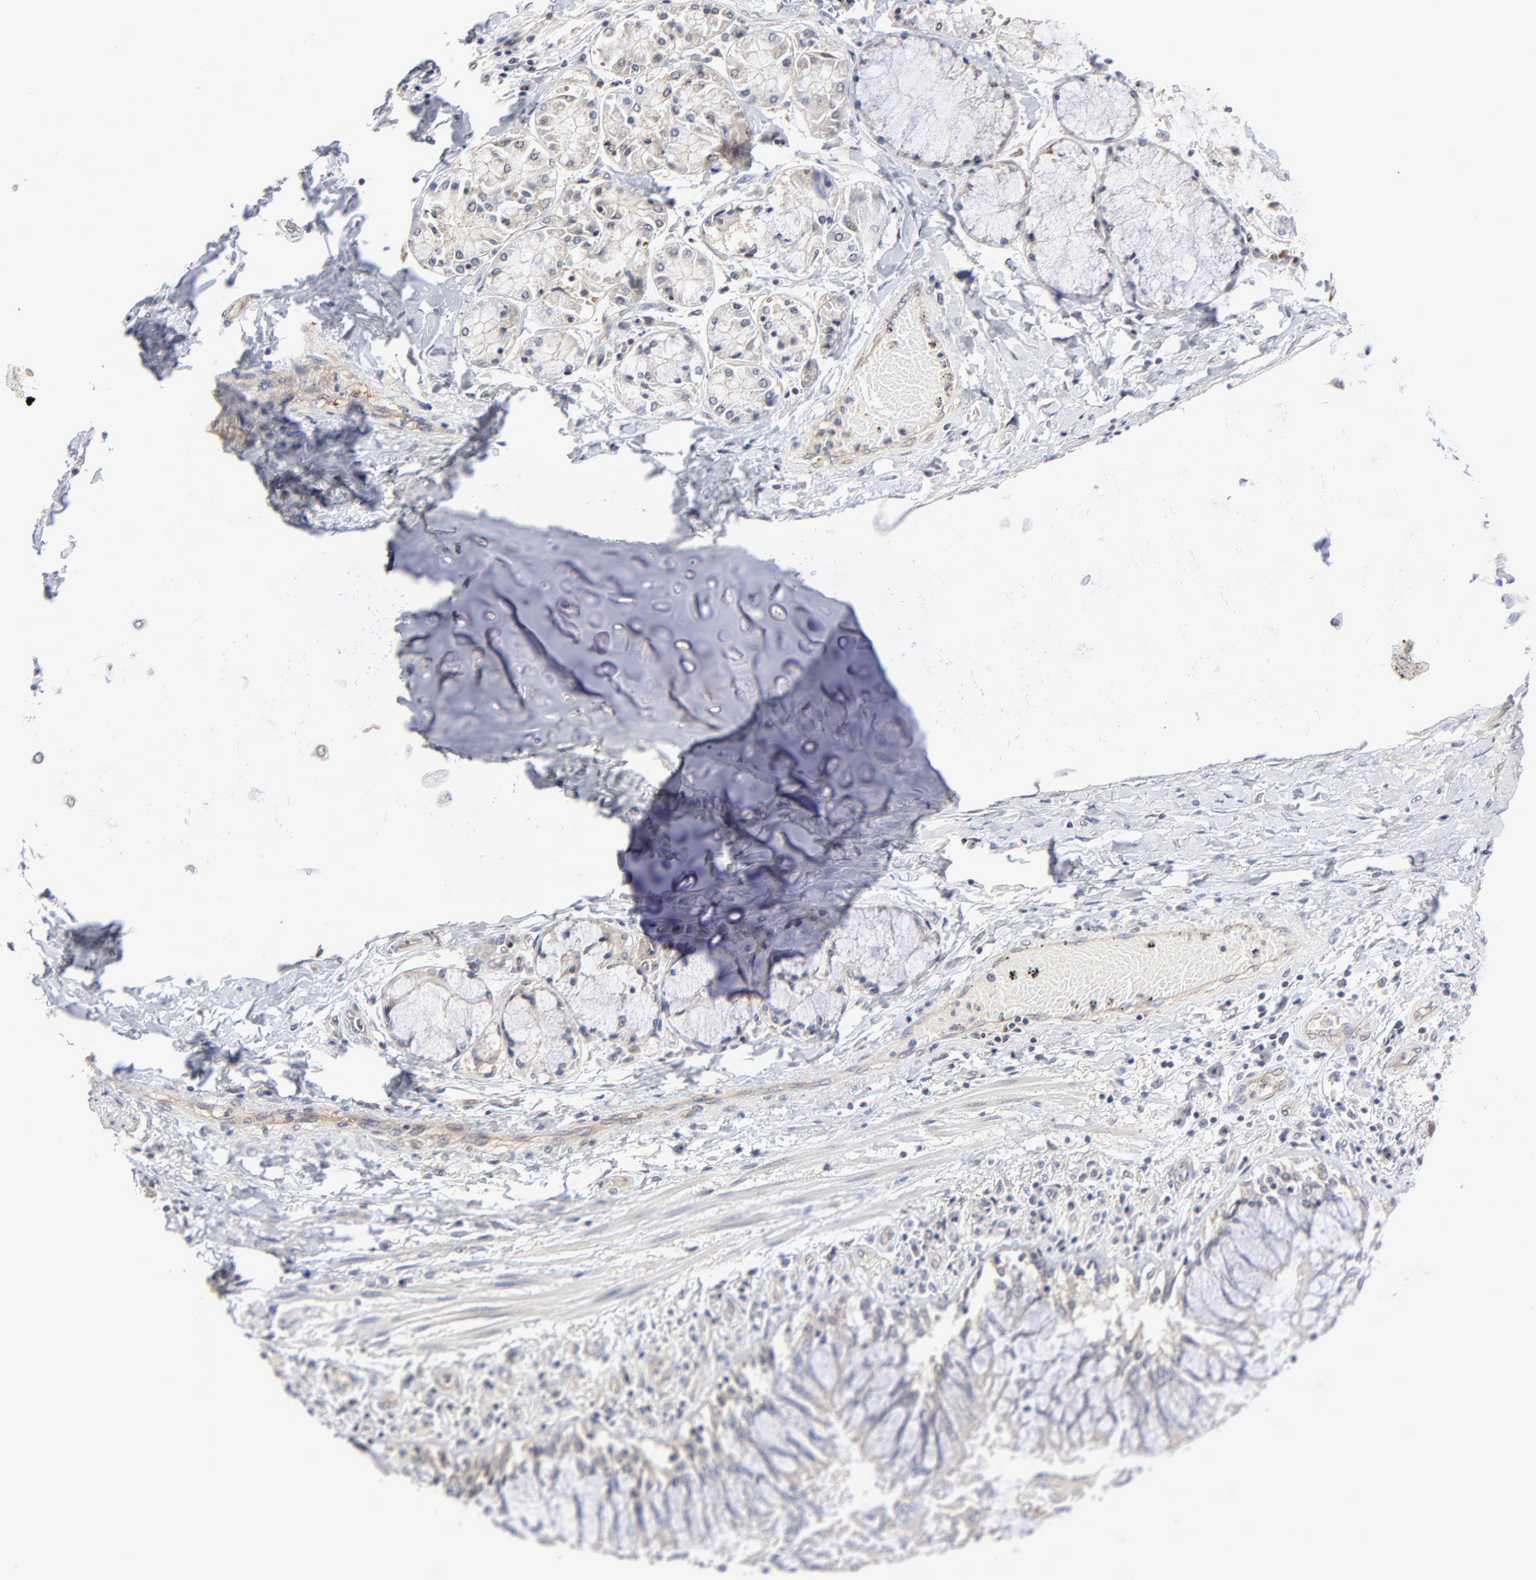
{"staining": {"intensity": "negative", "quantity": "none", "location": "none"}, "tissue": "adipose tissue", "cell_type": "Adipocytes", "image_type": "normal", "snomed": [{"axis": "morphology", "description": "Normal tissue, NOS"}, {"axis": "morphology", "description": "Adenocarcinoma, NOS"}, {"axis": "topography", "description": "Cartilage tissue"}, {"axis": "topography", "description": "Lung"}], "caption": "Immunohistochemistry (IHC) micrograph of unremarkable human adipose tissue stained for a protein (brown), which exhibits no staining in adipocytes.", "gene": "ZNF157", "patient": {"sex": "female", "age": 67}}